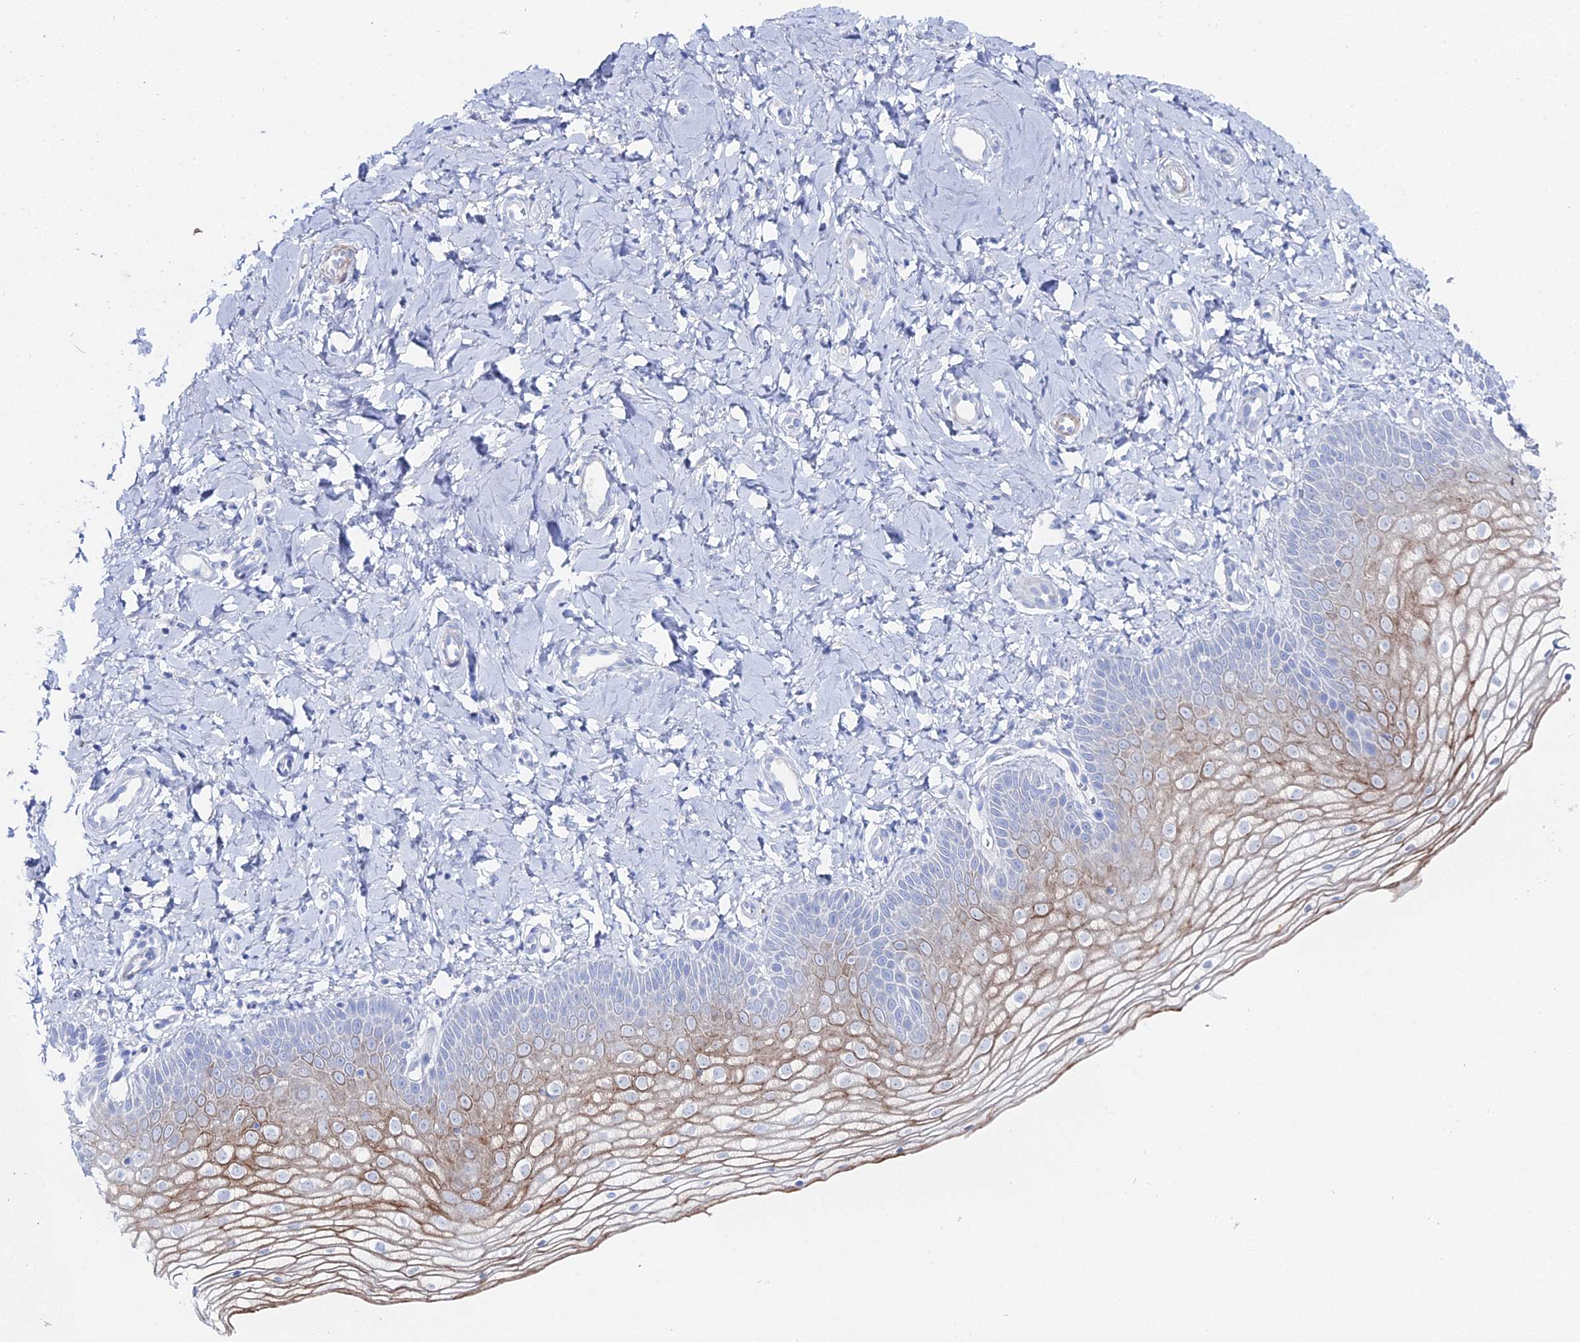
{"staining": {"intensity": "moderate", "quantity": "<25%", "location": "cytoplasmic/membranous"}, "tissue": "vagina", "cell_type": "Squamous epithelial cells", "image_type": "normal", "snomed": [{"axis": "morphology", "description": "Normal tissue, NOS"}, {"axis": "topography", "description": "Vagina"}], "caption": "This histopathology image exhibits IHC staining of benign human vagina, with low moderate cytoplasmic/membranous staining in approximately <25% of squamous epithelial cells.", "gene": "DHX34", "patient": {"sex": "female", "age": 68}}